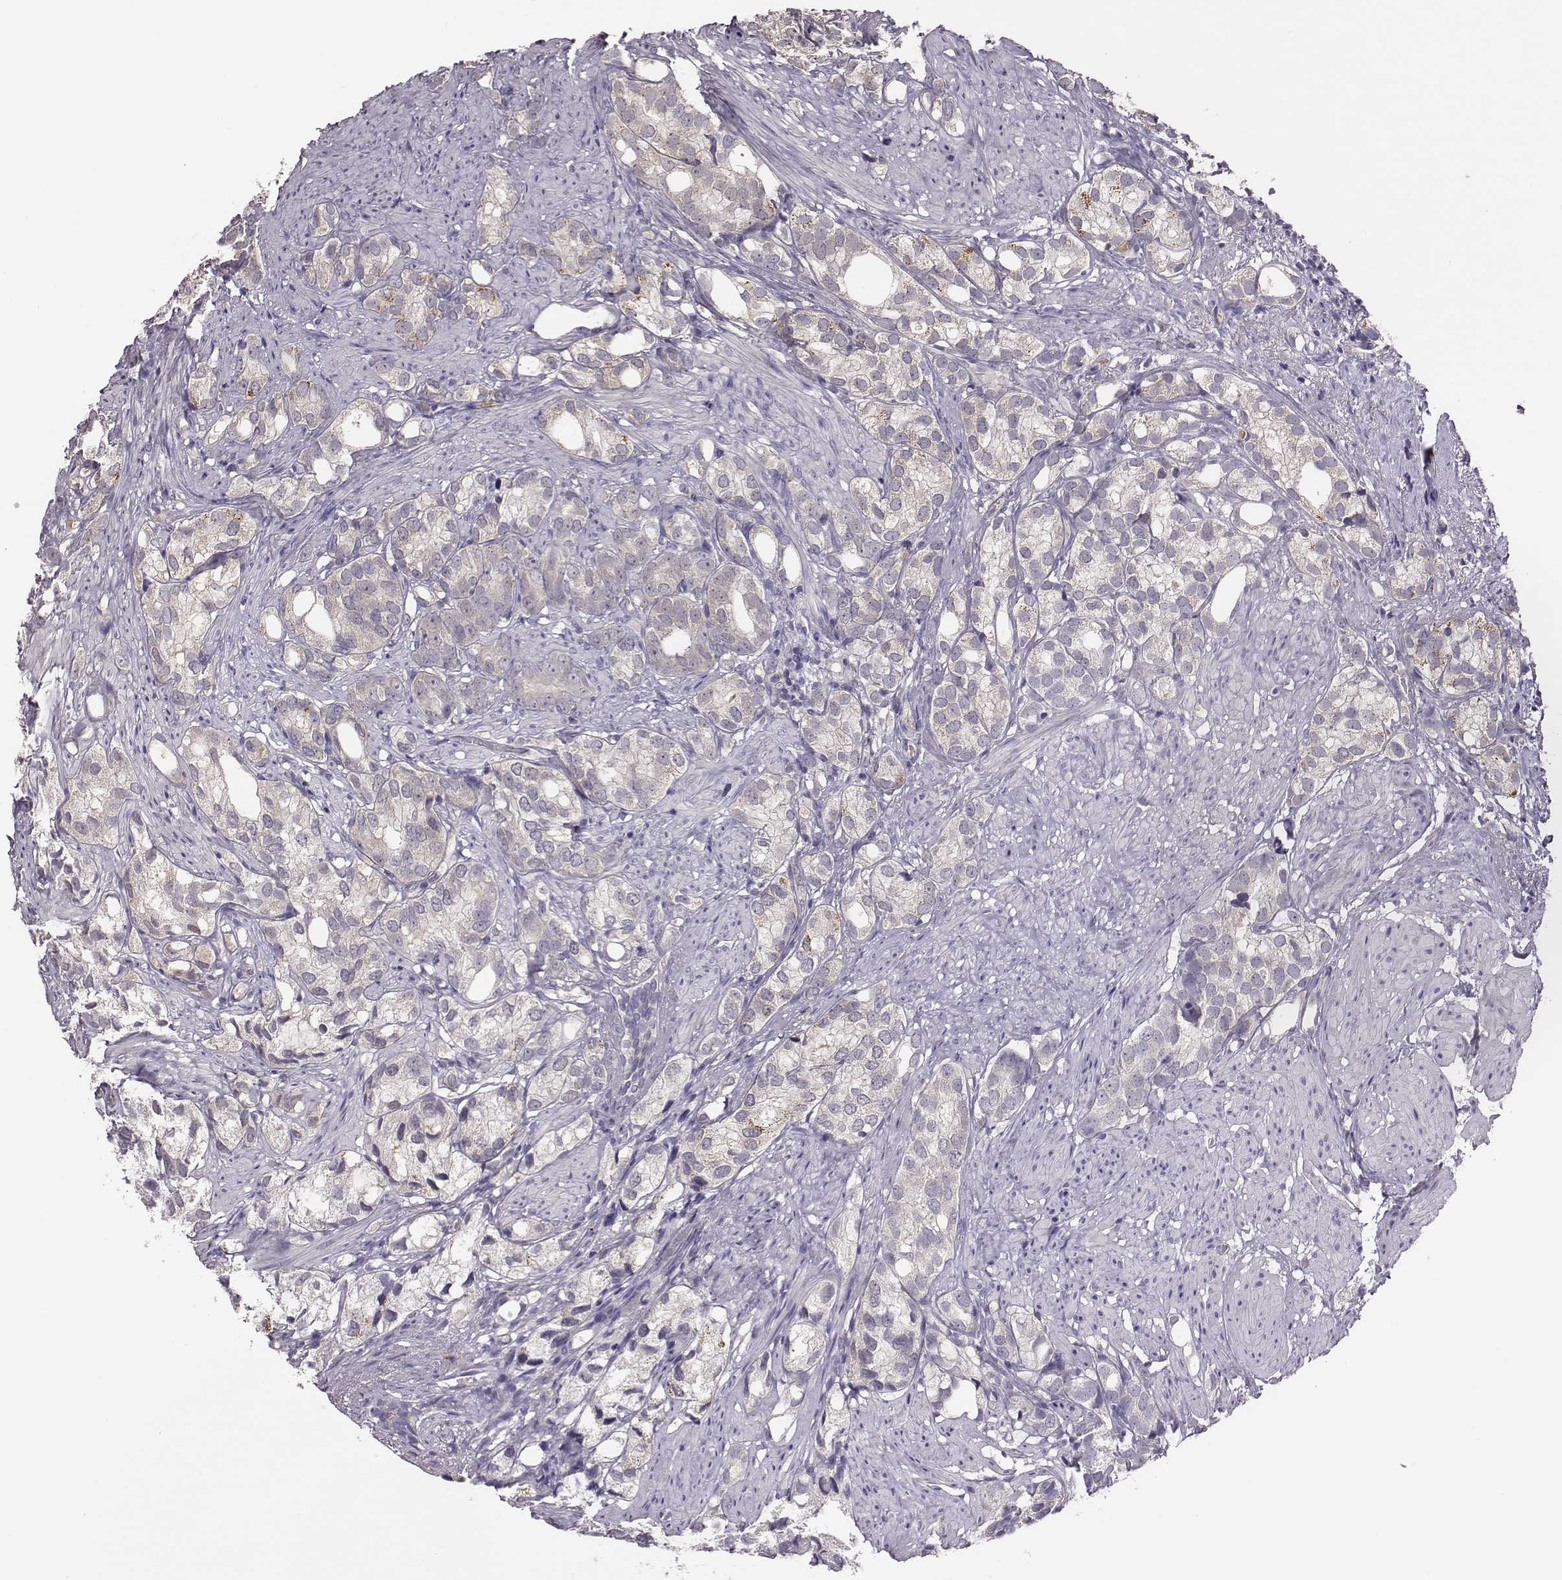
{"staining": {"intensity": "negative", "quantity": "none", "location": "none"}, "tissue": "prostate cancer", "cell_type": "Tumor cells", "image_type": "cancer", "snomed": [{"axis": "morphology", "description": "Adenocarcinoma, High grade"}, {"axis": "topography", "description": "Prostate"}], "caption": "Immunohistochemistry (IHC) micrograph of neoplastic tissue: human prostate cancer (adenocarcinoma (high-grade)) stained with DAB (3,3'-diaminobenzidine) demonstrates no significant protein positivity in tumor cells.", "gene": "KMO", "patient": {"sex": "male", "age": 82}}